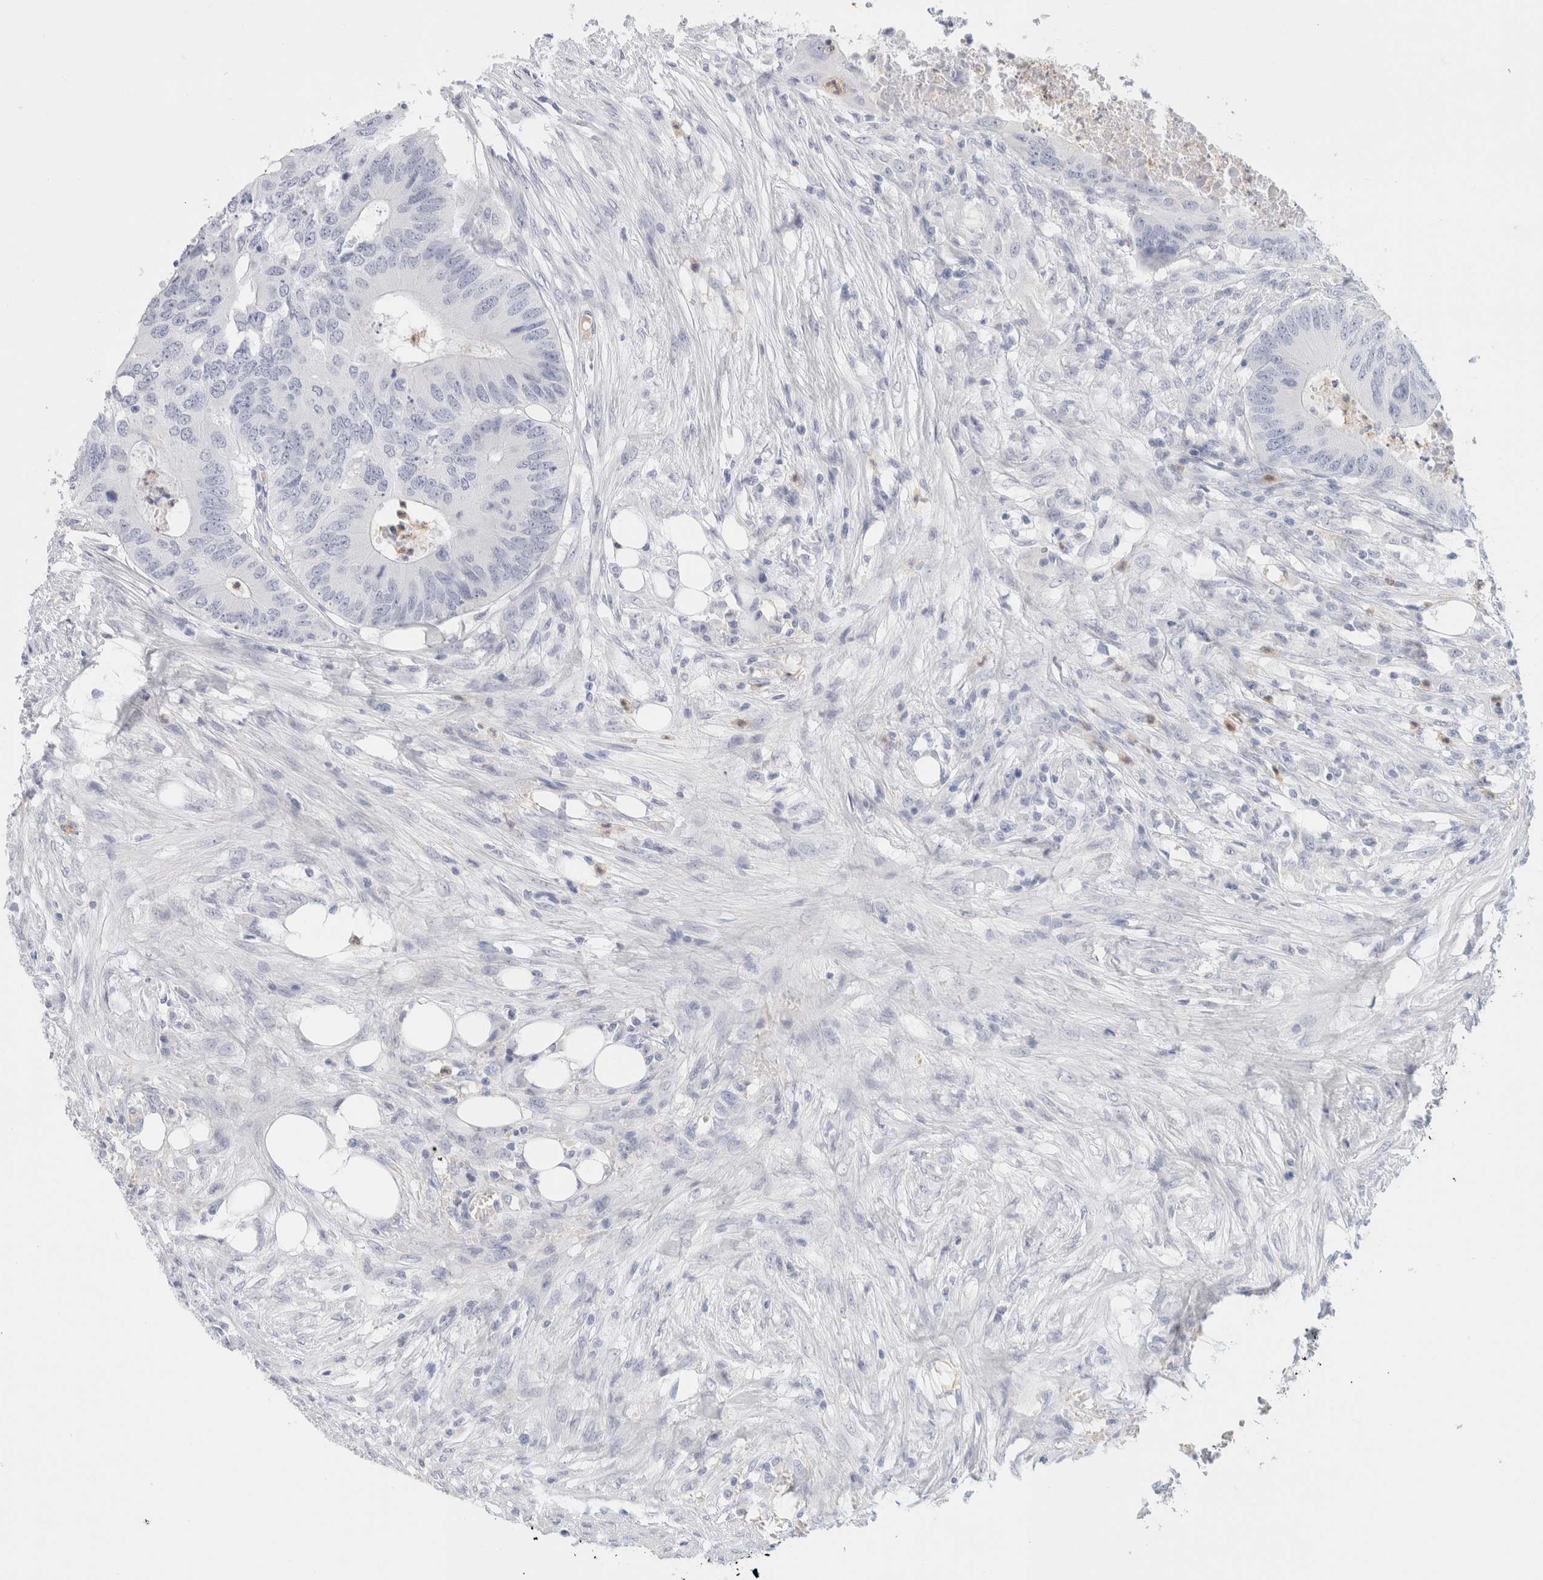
{"staining": {"intensity": "negative", "quantity": "none", "location": "none"}, "tissue": "colorectal cancer", "cell_type": "Tumor cells", "image_type": "cancer", "snomed": [{"axis": "morphology", "description": "Adenocarcinoma, NOS"}, {"axis": "topography", "description": "Colon"}], "caption": "Colorectal cancer (adenocarcinoma) stained for a protein using immunohistochemistry displays no expression tumor cells.", "gene": "ARG1", "patient": {"sex": "male", "age": 71}}